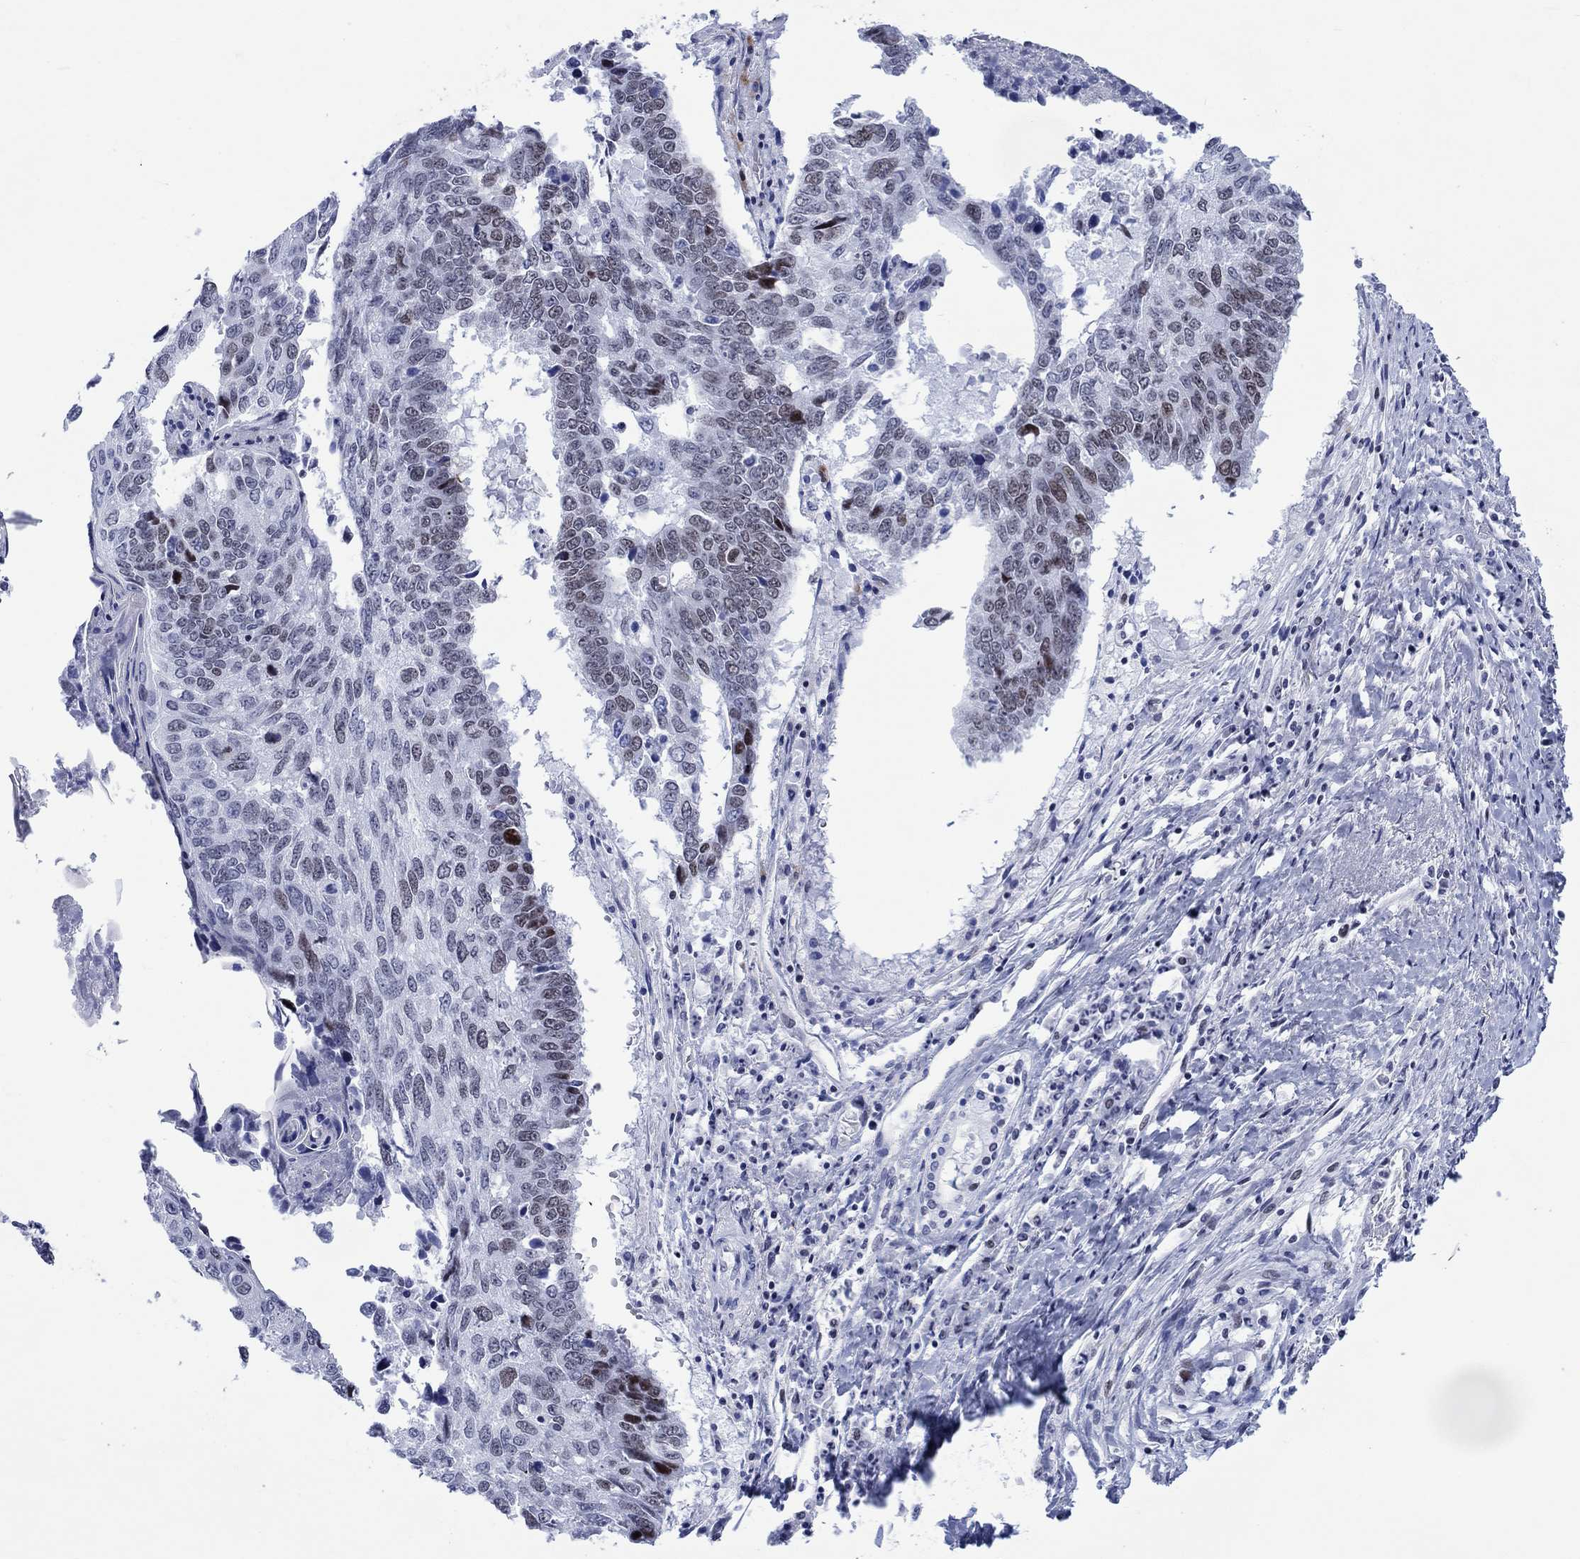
{"staining": {"intensity": "strong", "quantity": "<25%", "location": "nuclear"}, "tissue": "lung cancer", "cell_type": "Tumor cells", "image_type": "cancer", "snomed": [{"axis": "morphology", "description": "Squamous cell carcinoma, NOS"}, {"axis": "topography", "description": "Lung"}], "caption": "Lung cancer (squamous cell carcinoma) stained with a protein marker demonstrates strong staining in tumor cells.", "gene": "CDCA2", "patient": {"sex": "male", "age": 73}}